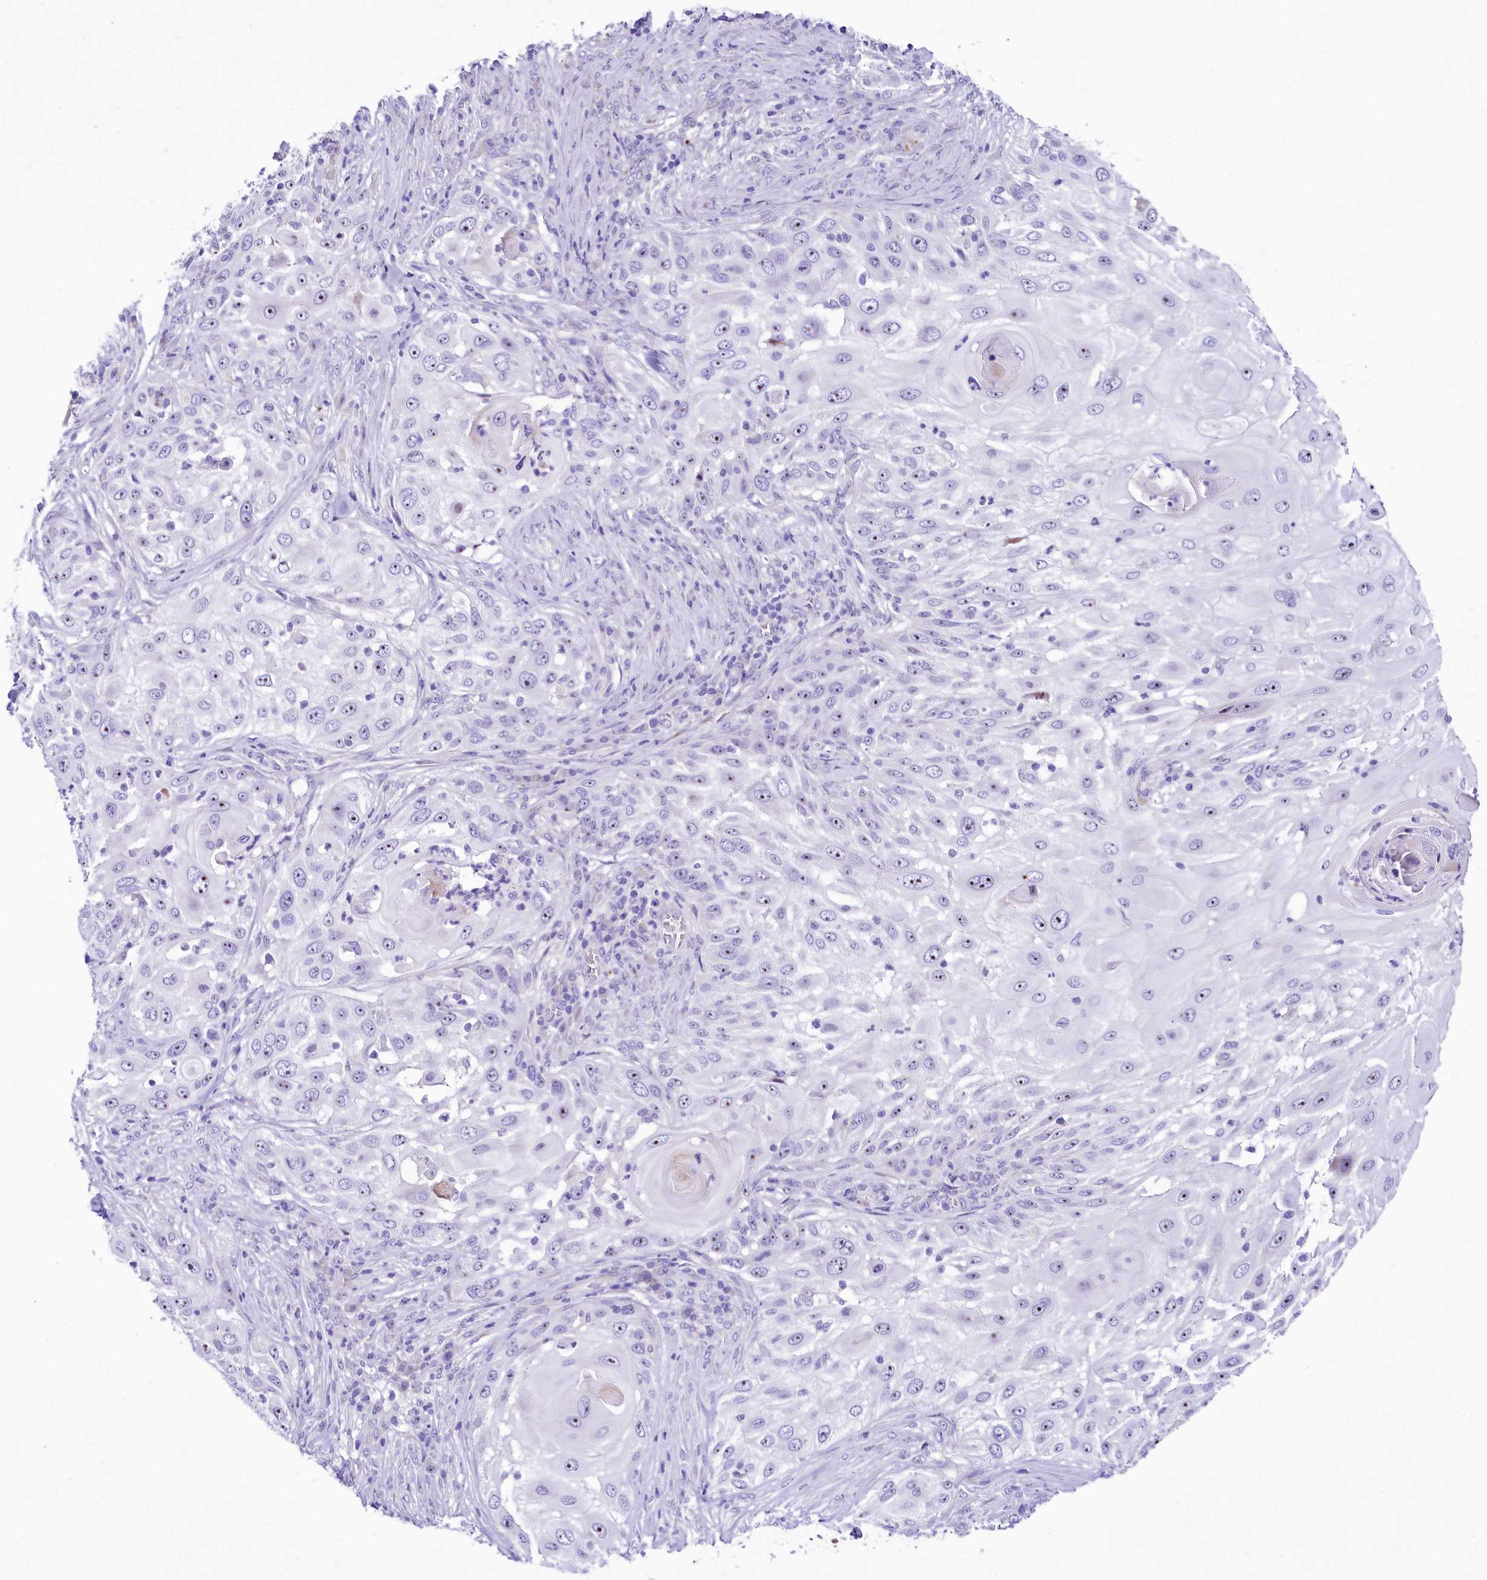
{"staining": {"intensity": "moderate", "quantity": "25%-75%", "location": "nuclear"}, "tissue": "skin cancer", "cell_type": "Tumor cells", "image_type": "cancer", "snomed": [{"axis": "morphology", "description": "Squamous cell carcinoma, NOS"}, {"axis": "topography", "description": "Skin"}], "caption": "Immunohistochemical staining of skin cancer exhibits medium levels of moderate nuclear protein staining in approximately 25%-75% of tumor cells.", "gene": "SH3TC2", "patient": {"sex": "female", "age": 44}}